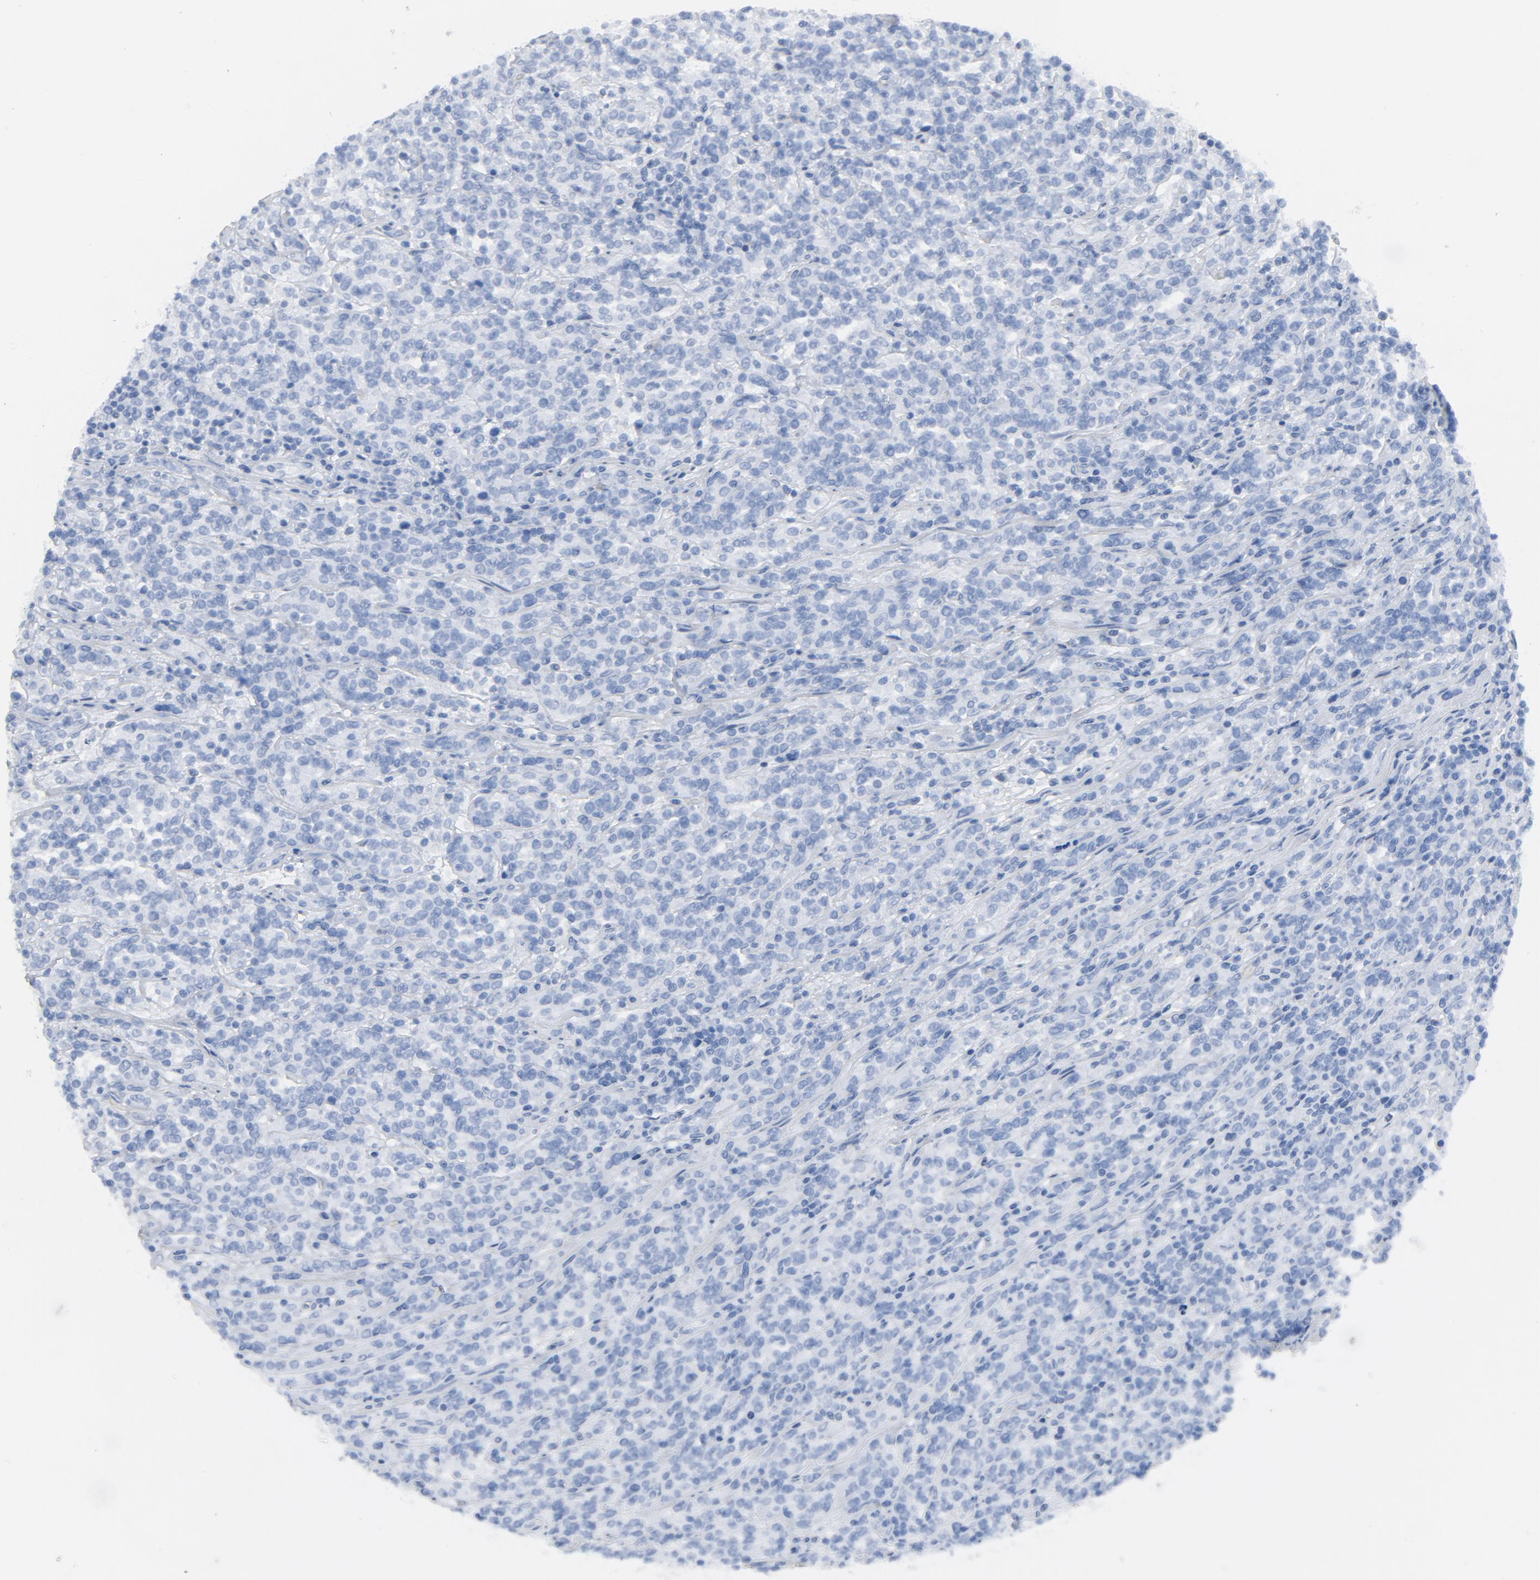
{"staining": {"intensity": "negative", "quantity": "none", "location": "none"}, "tissue": "lymphoma", "cell_type": "Tumor cells", "image_type": "cancer", "snomed": [{"axis": "morphology", "description": "Malignant lymphoma, non-Hodgkin's type, High grade"}, {"axis": "topography", "description": "Soft tissue"}], "caption": "Lymphoma stained for a protein using immunohistochemistry displays no positivity tumor cells.", "gene": "C14orf119", "patient": {"sex": "male", "age": 18}}